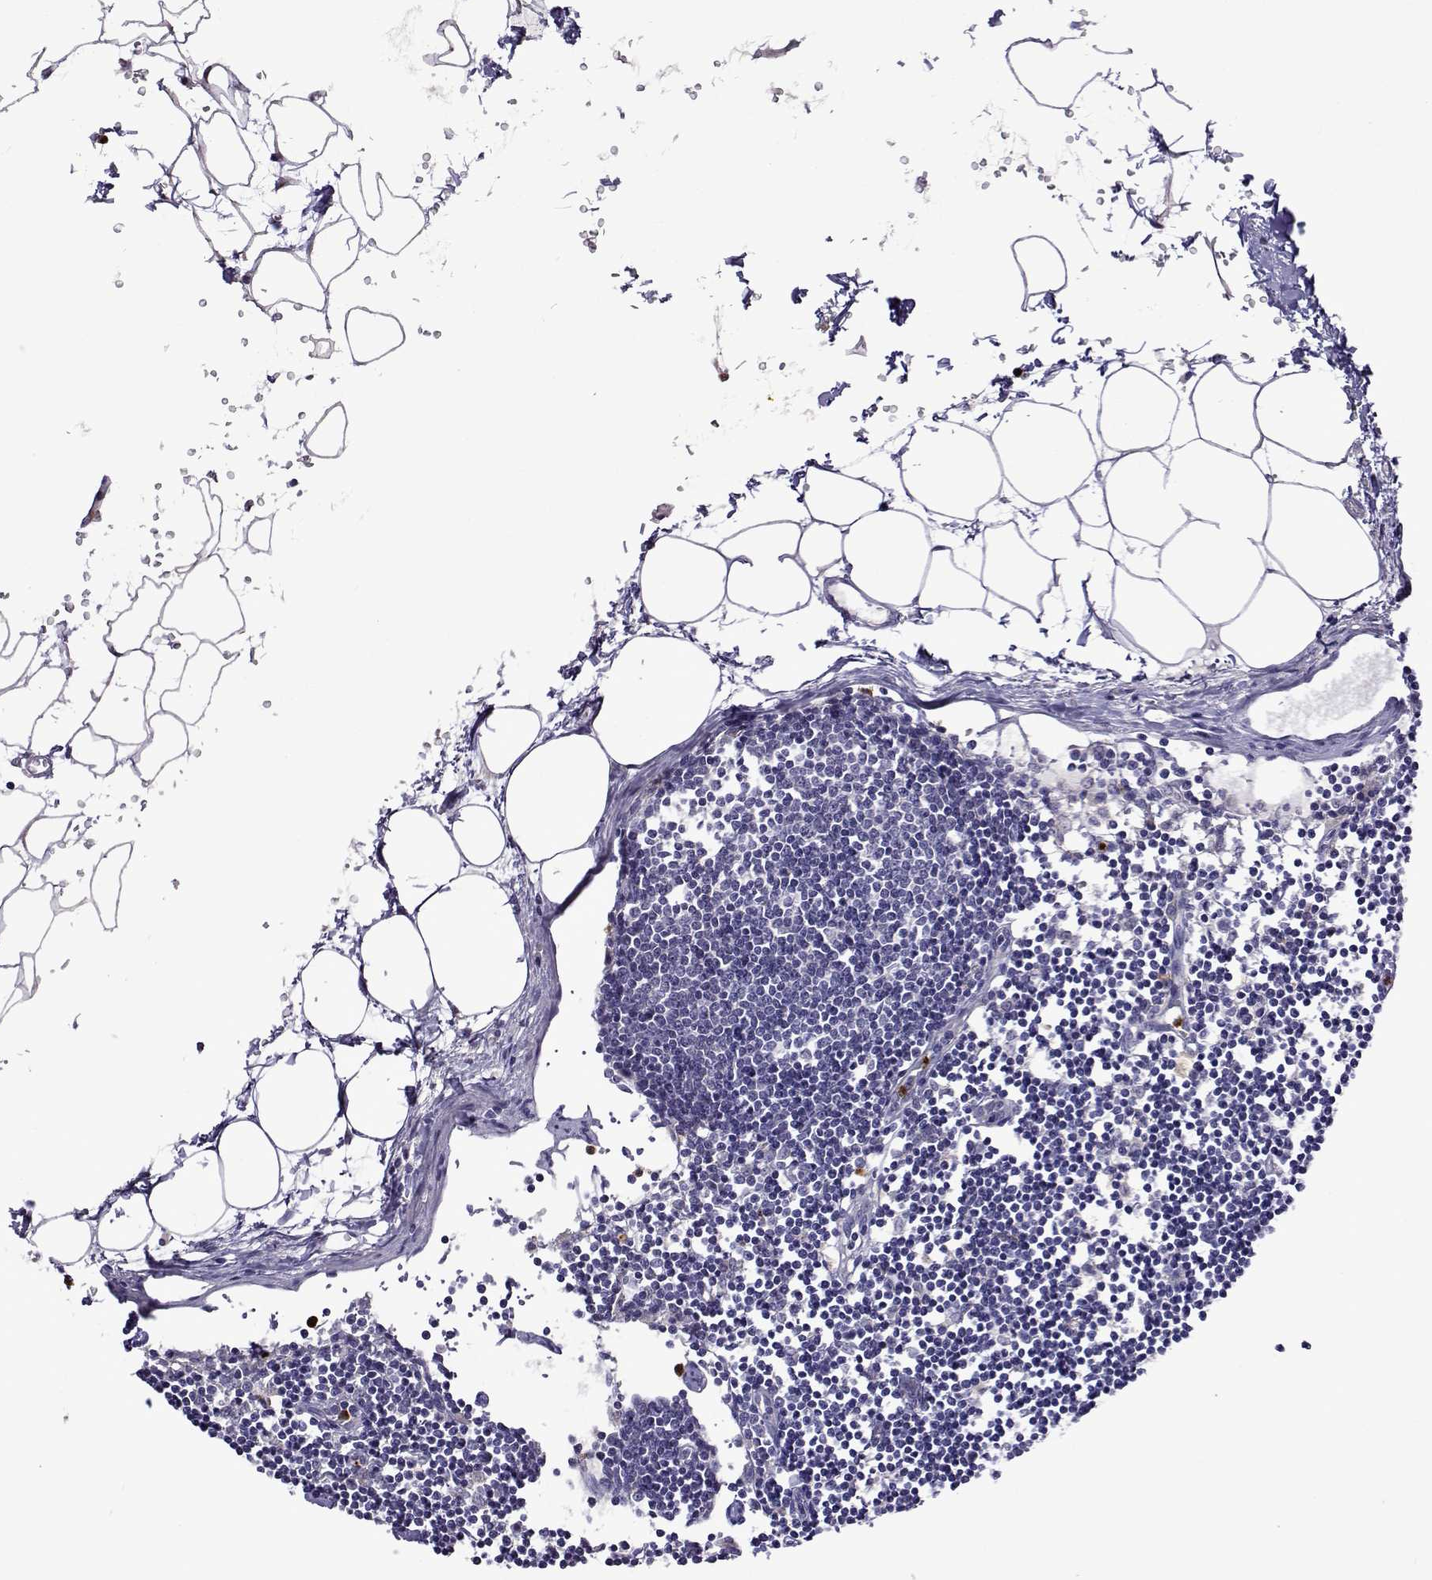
{"staining": {"intensity": "negative", "quantity": "none", "location": "none"}, "tissue": "lymph node", "cell_type": "Germinal center cells", "image_type": "normal", "snomed": [{"axis": "morphology", "description": "Normal tissue, NOS"}, {"axis": "topography", "description": "Lymph node"}], "caption": "The image displays no staining of germinal center cells in benign lymph node.", "gene": "SULT2A1", "patient": {"sex": "female", "age": 65}}